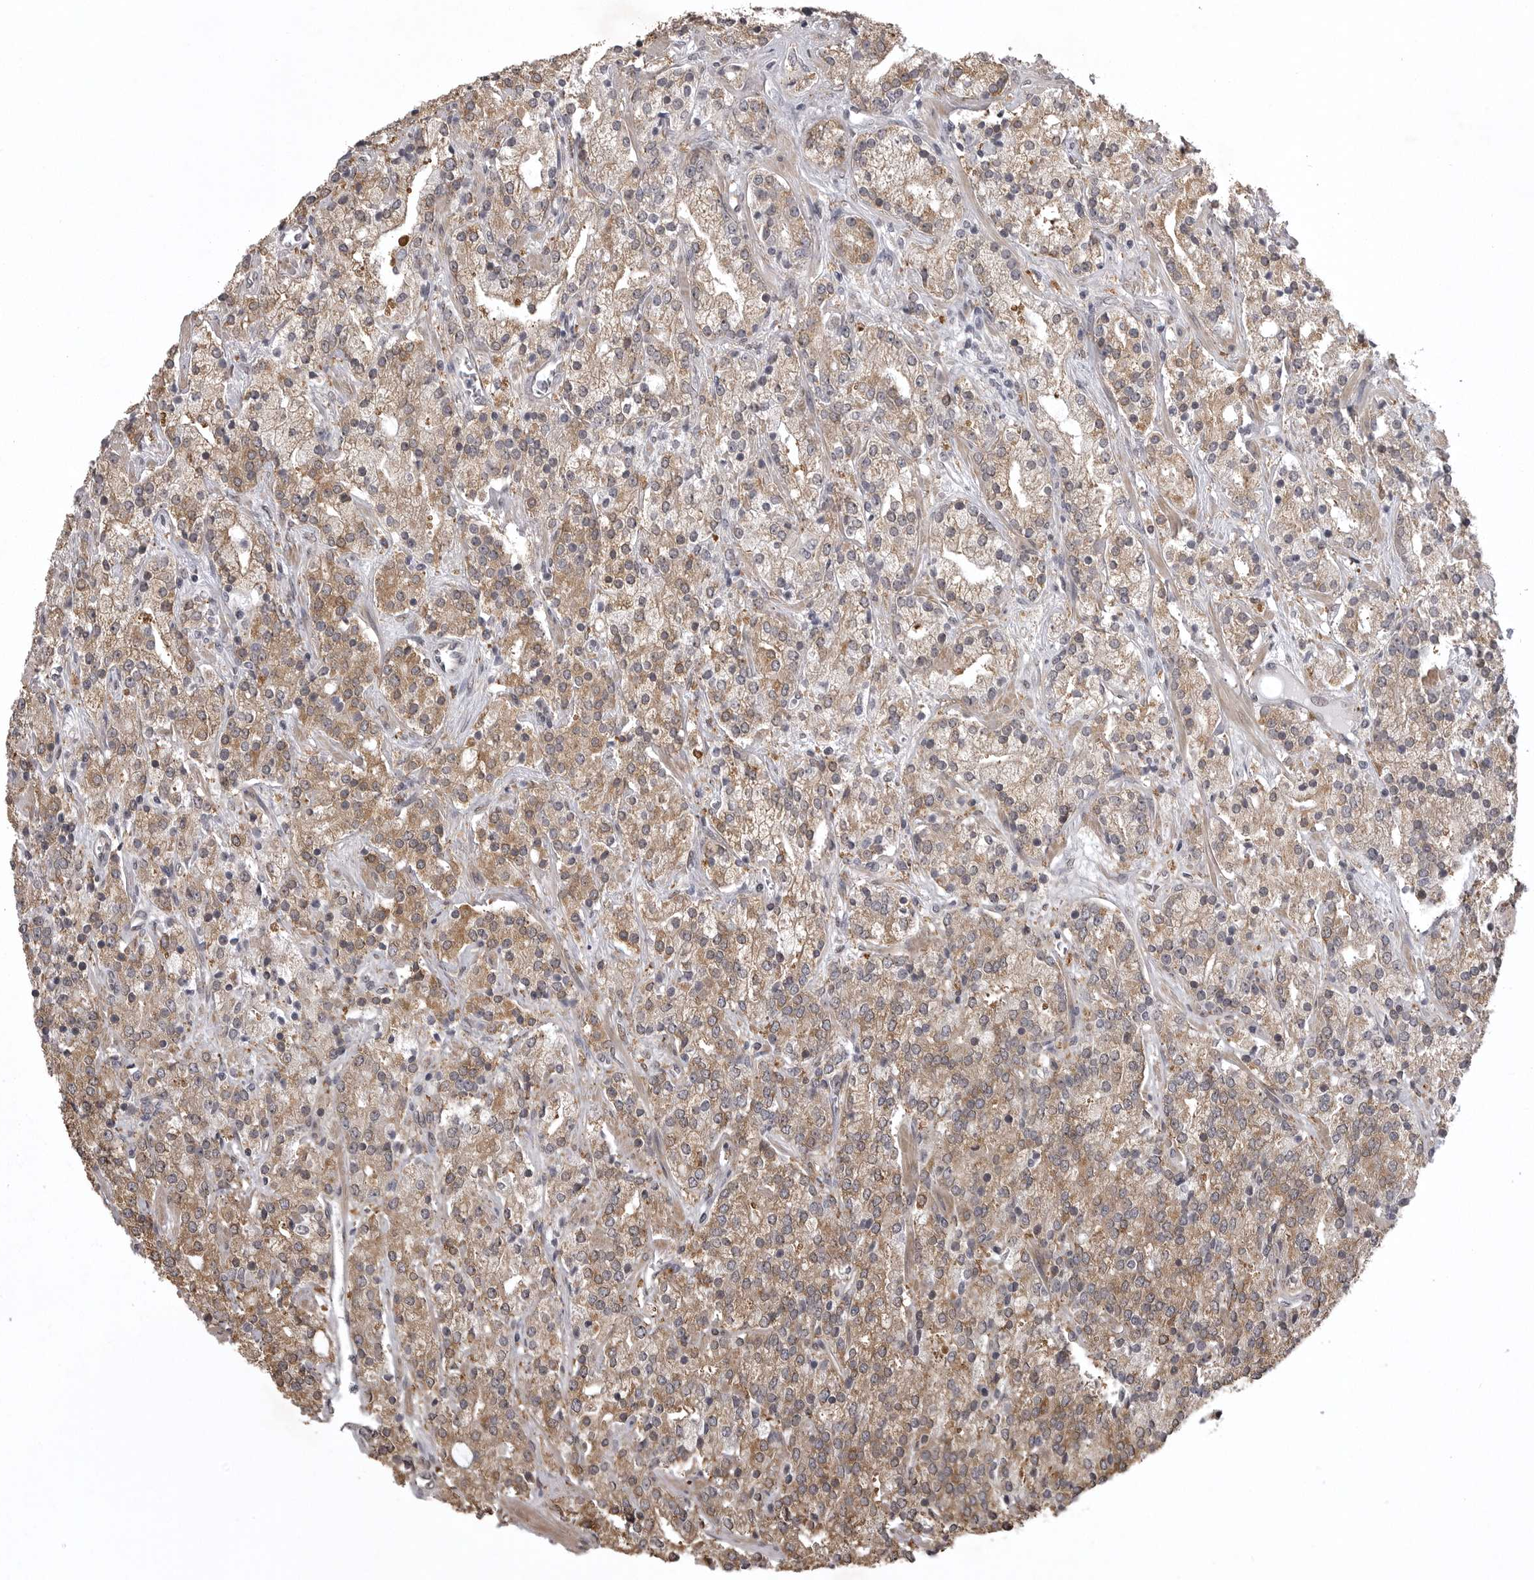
{"staining": {"intensity": "moderate", "quantity": ">75%", "location": "cytoplasmic/membranous"}, "tissue": "prostate cancer", "cell_type": "Tumor cells", "image_type": "cancer", "snomed": [{"axis": "morphology", "description": "Adenocarcinoma, High grade"}, {"axis": "topography", "description": "Prostate"}], "caption": "The histopathology image reveals staining of prostate cancer (adenocarcinoma (high-grade)), revealing moderate cytoplasmic/membranous protein positivity (brown color) within tumor cells.", "gene": "SNX16", "patient": {"sex": "male", "age": 71}}